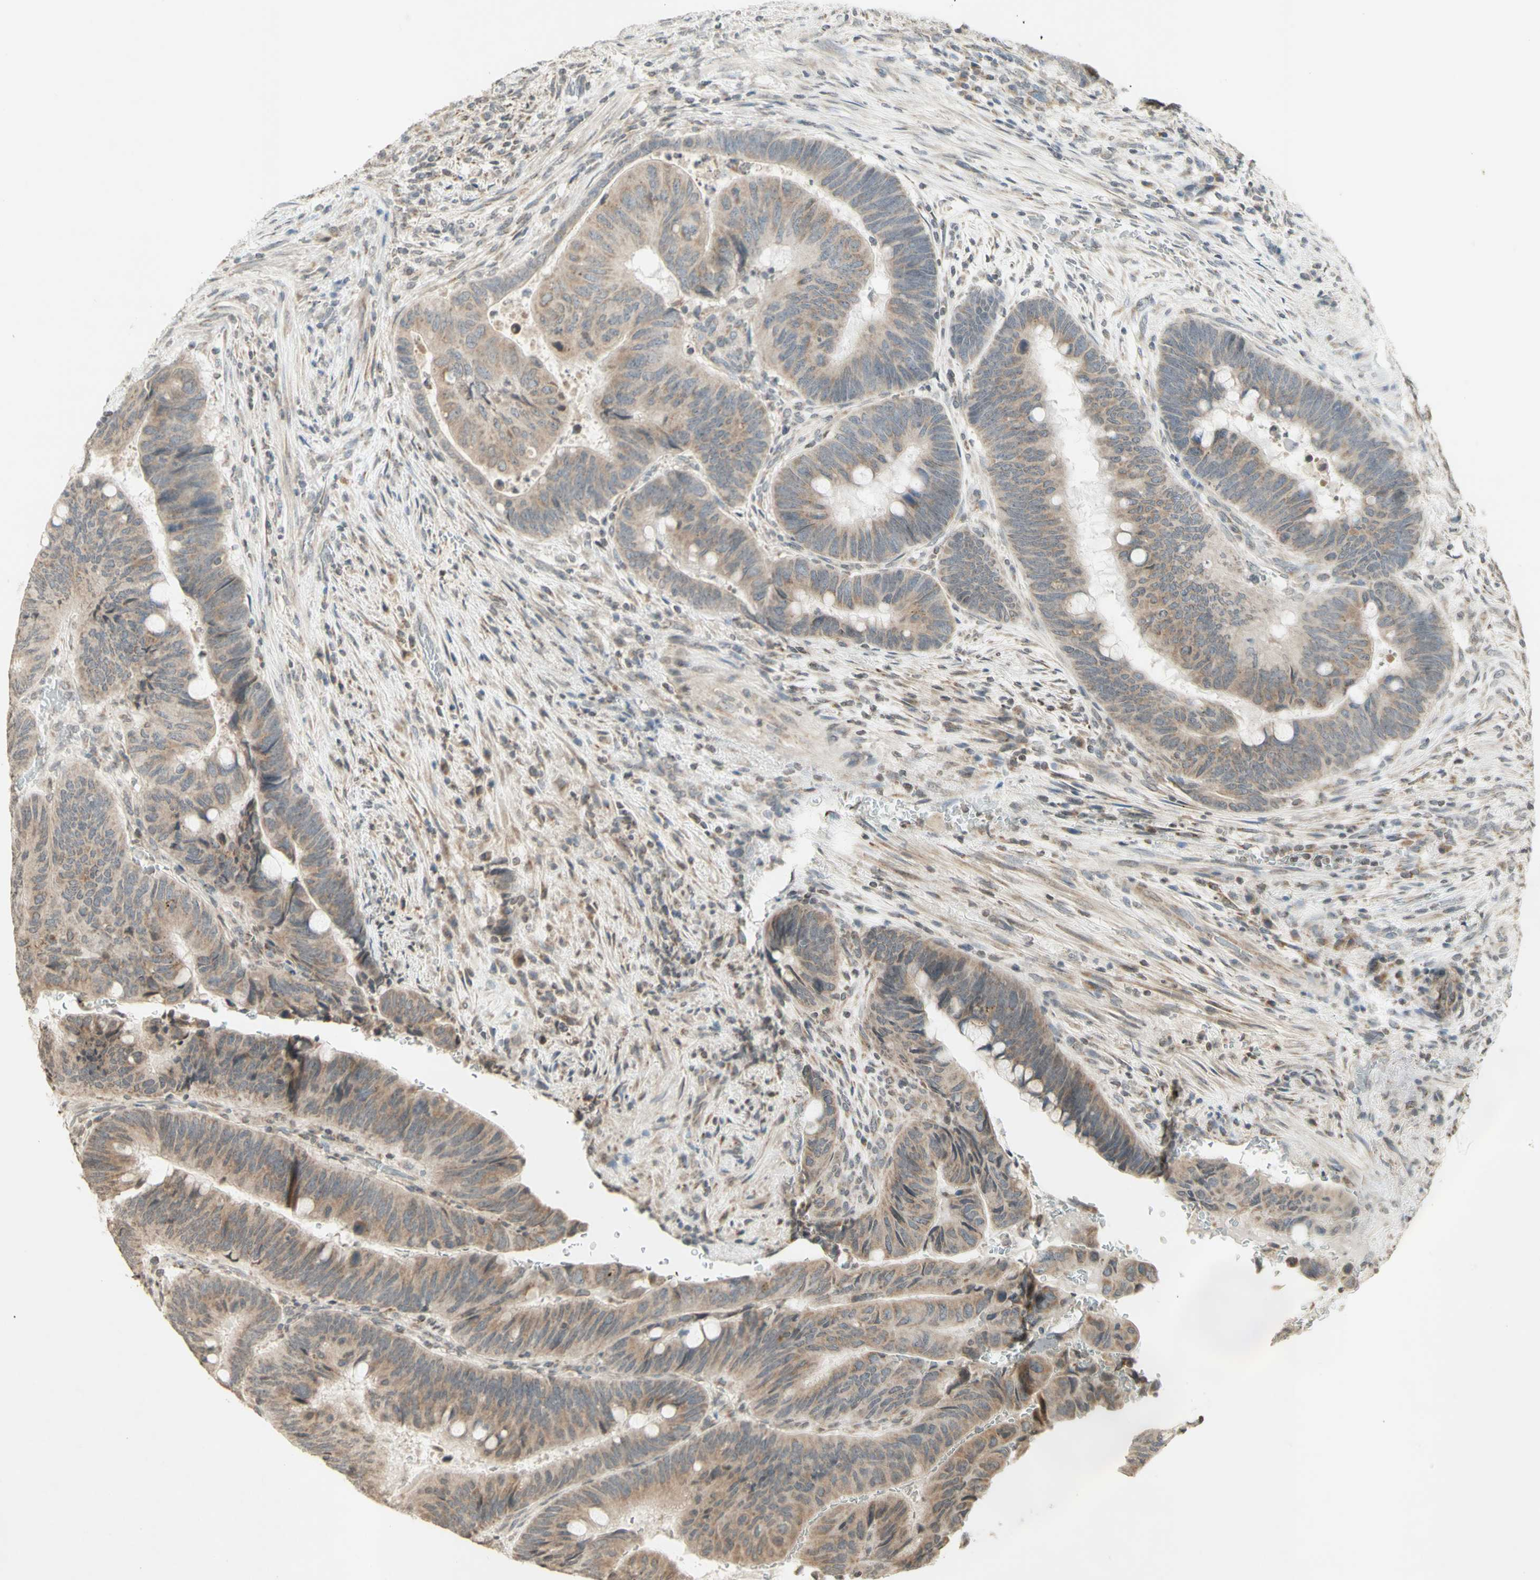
{"staining": {"intensity": "weak", "quantity": ">75%", "location": "cytoplasmic/membranous"}, "tissue": "colorectal cancer", "cell_type": "Tumor cells", "image_type": "cancer", "snomed": [{"axis": "morphology", "description": "Normal tissue, NOS"}, {"axis": "morphology", "description": "Adenocarcinoma, NOS"}, {"axis": "topography", "description": "Rectum"}, {"axis": "topography", "description": "Peripheral nerve tissue"}], "caption": "Immunohistochemical staining of adenocarcinoma (colorectal) shows low levels of weak cytoplasmic/membranous expression in about >75% of tumor cells.", "gene": "CCNI", "patient": {"sex": "male", "age": 92}}